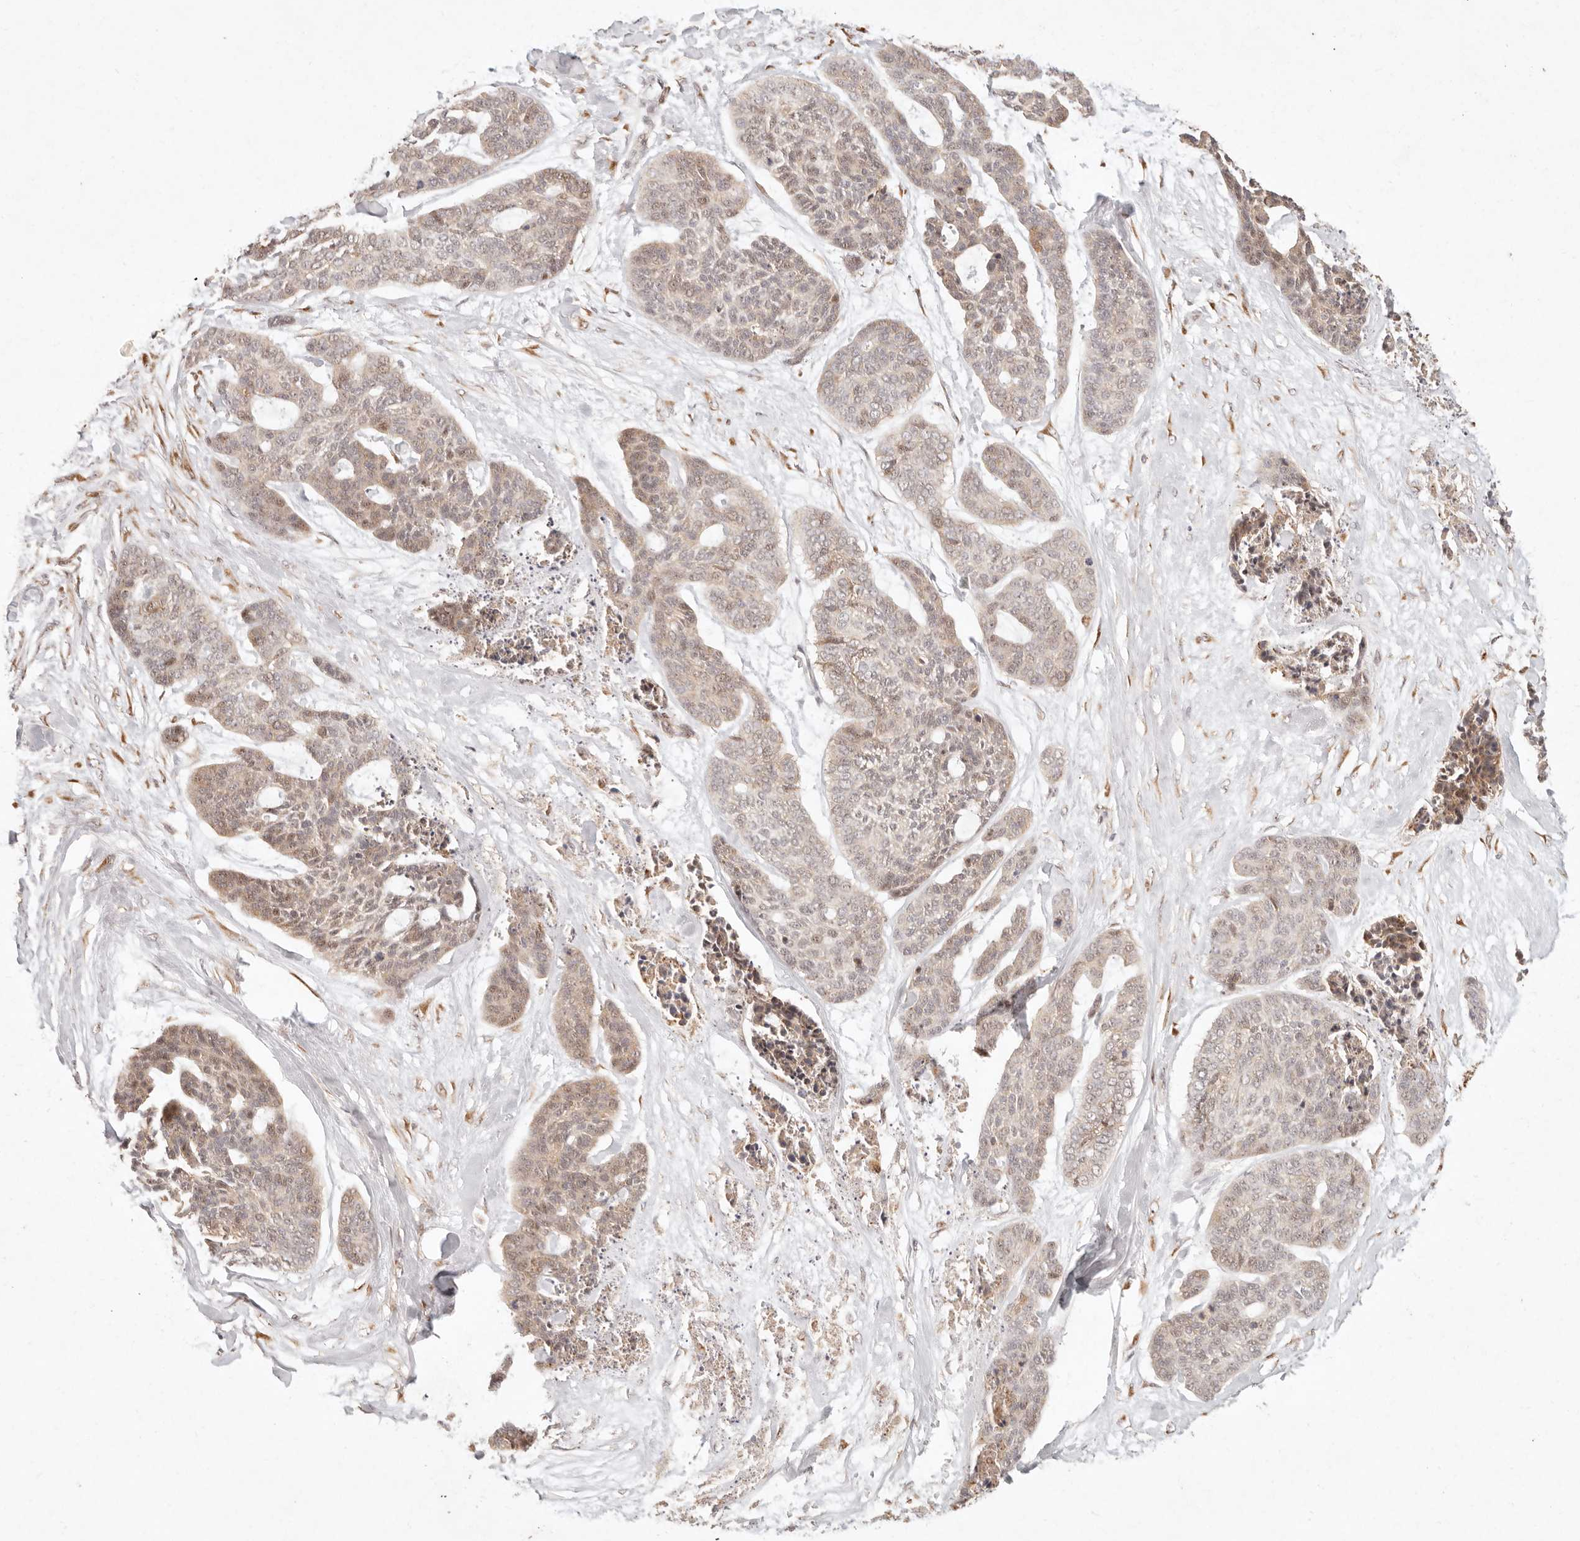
{"staining": {"intensity": "weak", "quantity": ">75%", "location": "cytoplasmic/membranous"}, "tissue": "skin cancer", "cell_type": "Tumor cells", "image_type": "cancer", "snomed": [{"axis": "morphology", "description": "Basal cell carcinoma"}, {"axis": "topography", "description": "Skin"}], "caption": "High-power microscopy captured an immunohistochemistry (IHC) histopathology image of skin cancer (basal cell carcinoma), revealing weak cytoplasmic/membranous positivity in about >75% of tumor cells.", "gene": "C1orf127", "patient": {"sex": "female", "age": 64}}